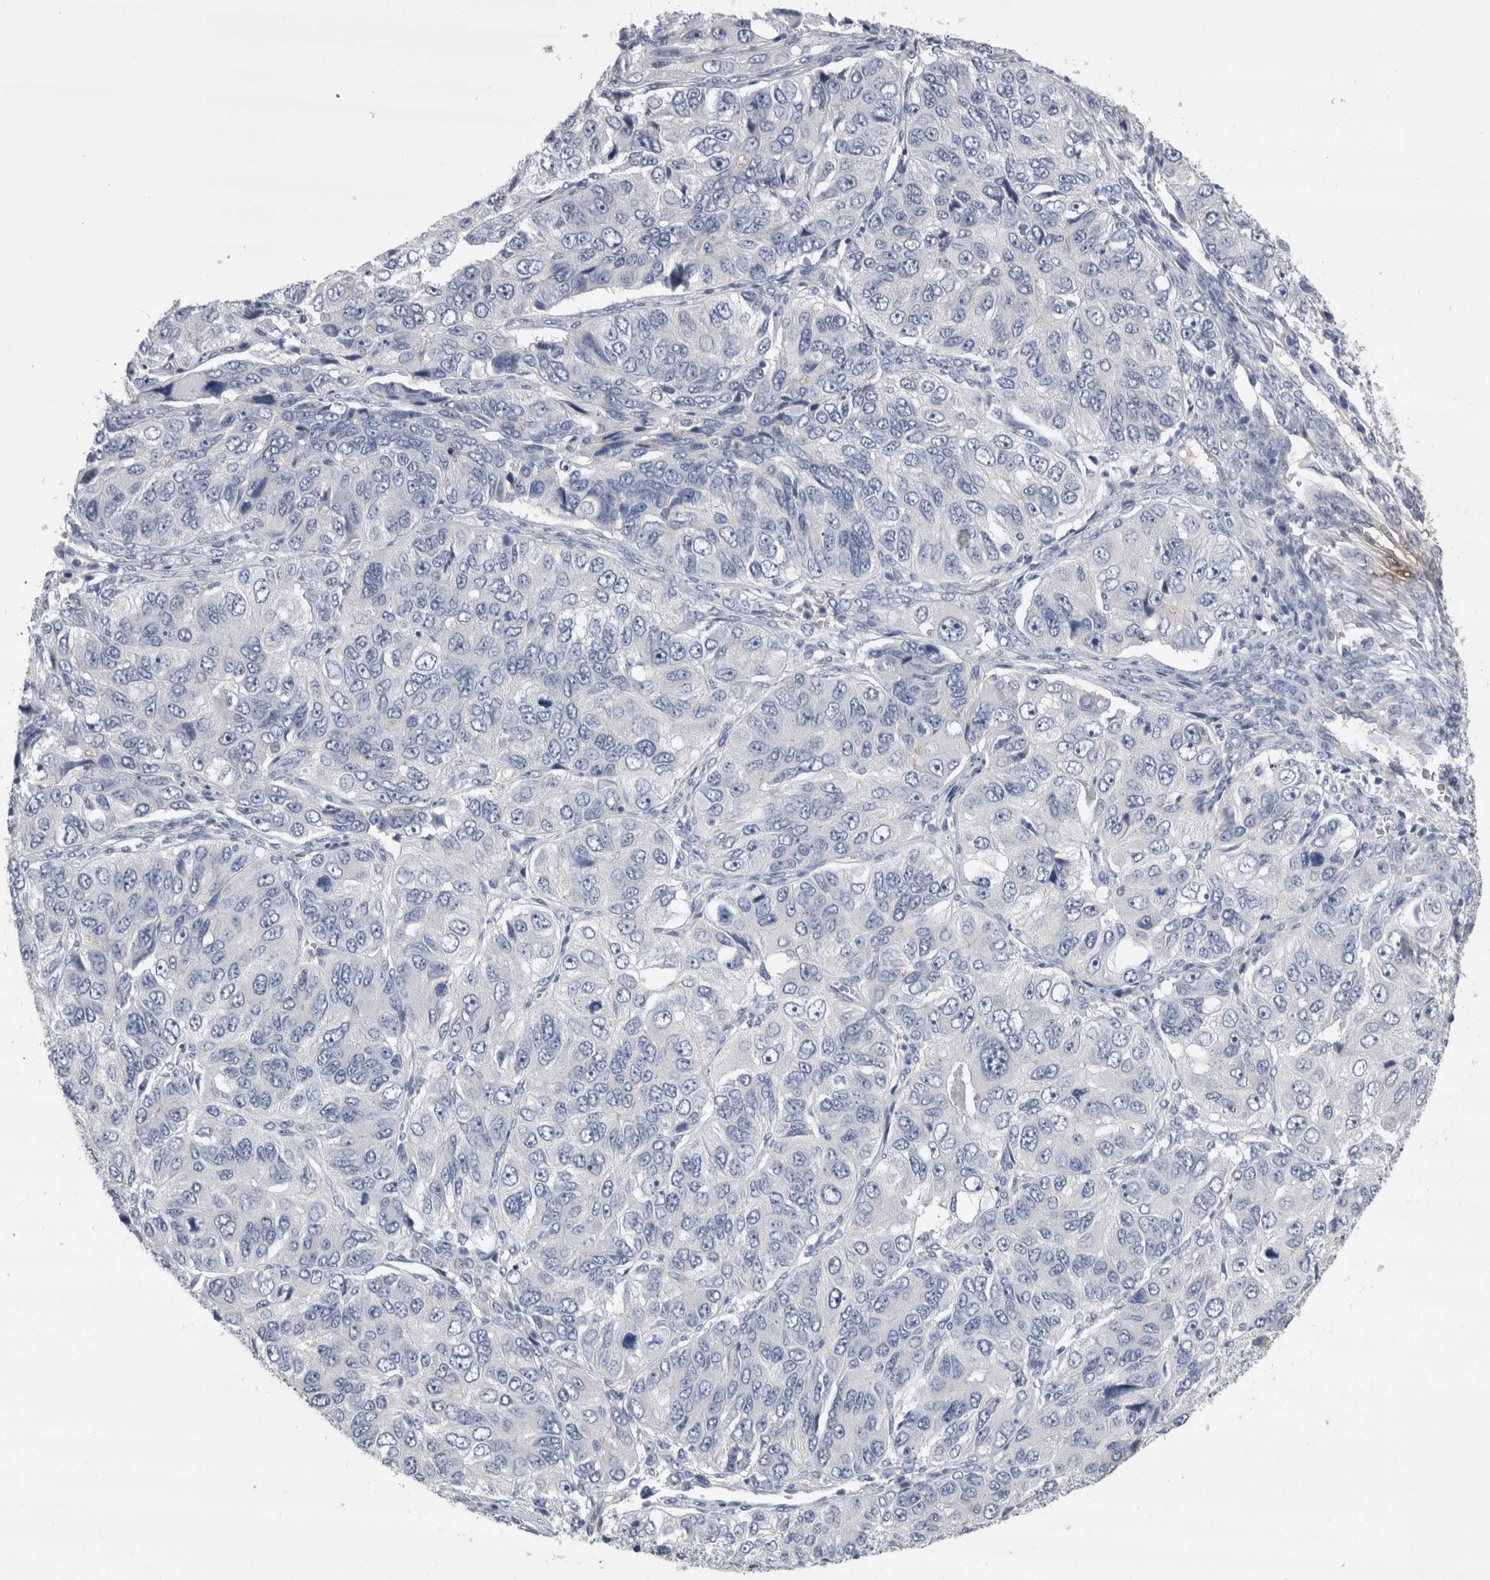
{"staining": {"intensity": "negative", "quantity": "none", "location": "none"}, "tissue": "ovarian cancer", "cell_type": "Tumor cells", "image_type": "cancer", "snomed": [{"axis": "morphology", "description": "Carcinoma, endometroid"}, {"axis": "topography", "description": "Ovary"}], "caption": "The micrograph demonstrates no staining of tumor cells in endometroid carcinoma (ovarian).", "gene": "REG1A", "patient": {"sex": "female", "age": 51}}